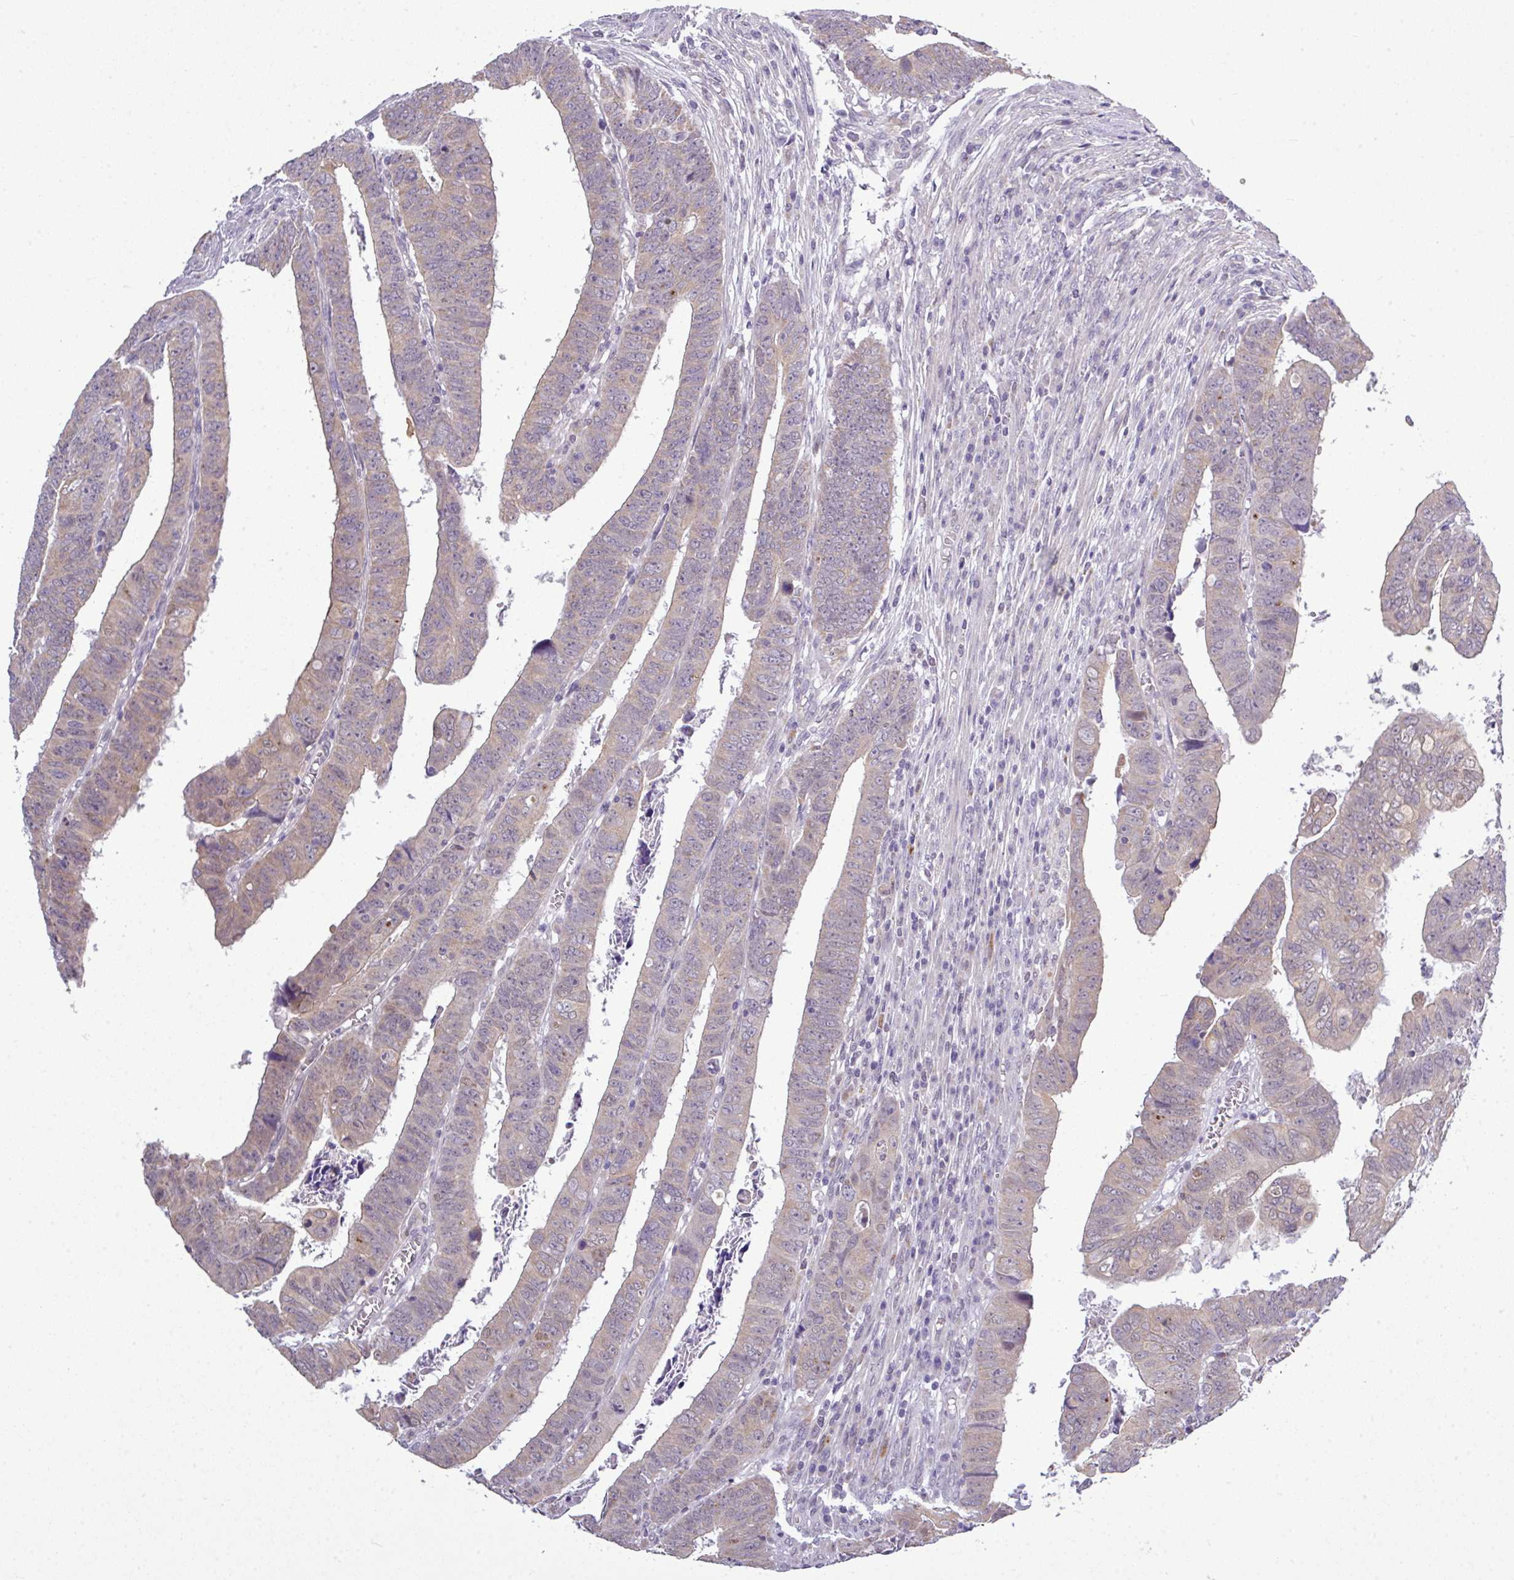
{"staining": {"intensity": "weak", "quantity": "25%-75%", "location": "cytoplasmic/membranous"}, "tissue": "colorectal cancer", "cell_type": "Tumor cells", "image_type": "cancer", "snomed": [{"axis": "morphology", "description": "Normal tissue, NOS"}, {"axis": "morphology", "description": "Adenocarcinoma, NOS"}, {"axis": "topography", "description": "Rectum"}], "caption": "Colorectal cancer (adenocarcinoma) stained for a protein (brown) exhibits weak cytoplasmic/membranous positive positivity in approximately 25%-75% of tumor cells.", "gene": "ZNF217", "patient": {"sex": "female", "age": 65}}